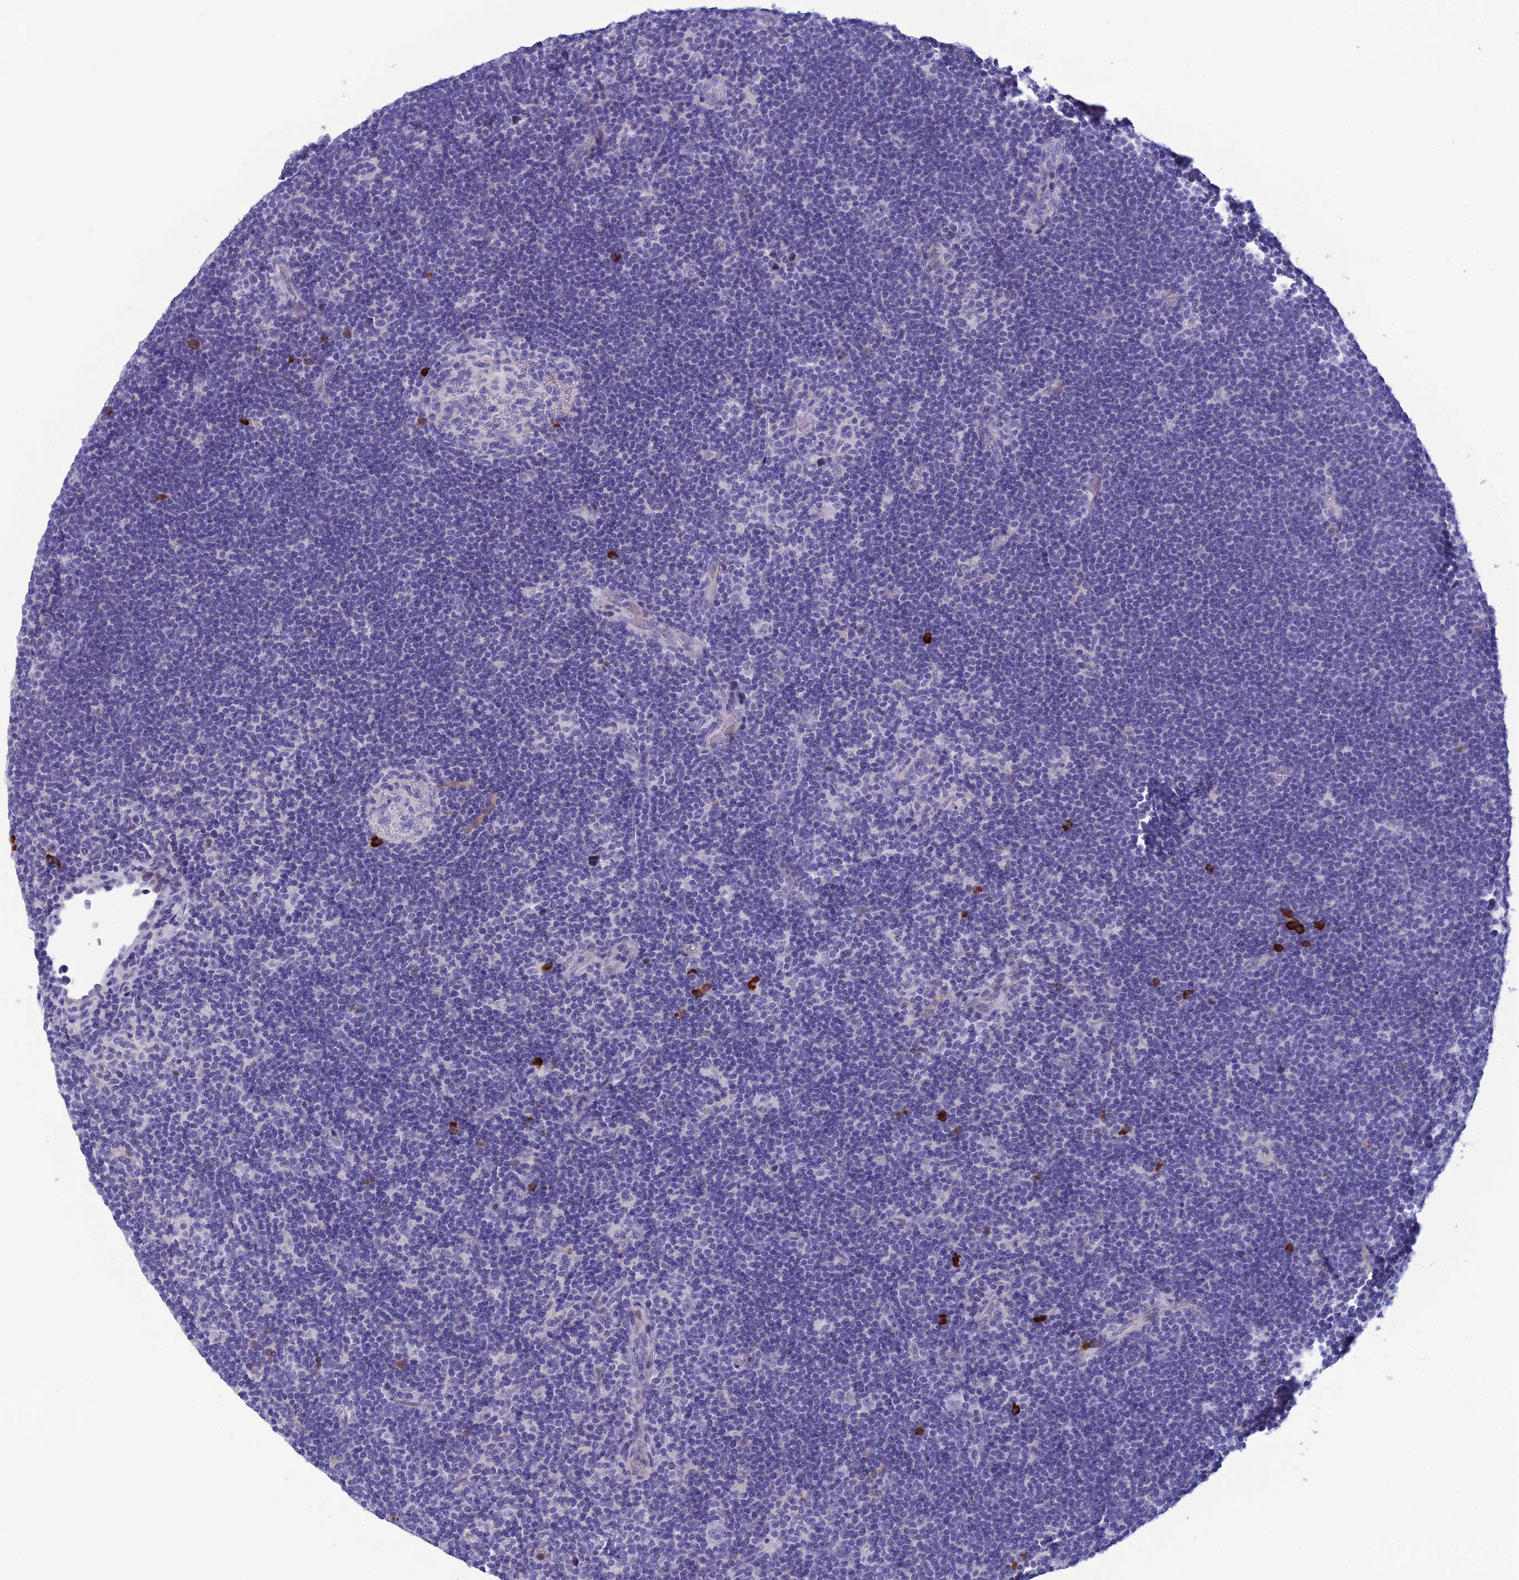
{"staining": {"intensity": "negative", "quantity": "none", "location": "none"}, "tissue": "lymphoma", "cell_type": "Tumor cells", "image_type": "cancer", "snomed": [{"axis": "morphology", "description": "Hodgkin's disease, NOS"}, {"axis": "topography", "description": "Lymph node"}], "caption": "A micrograph of Hodgkin's disease stained for a protein reveals no brown staining in tumor cells. The staining is performed using DAB (3,3'-diaminobenzidine) brown chromogen with nuclei counter-stained in using hematoxylin.", "gene": "CRB2", "patient": {"sex": "female", "age": 57}}